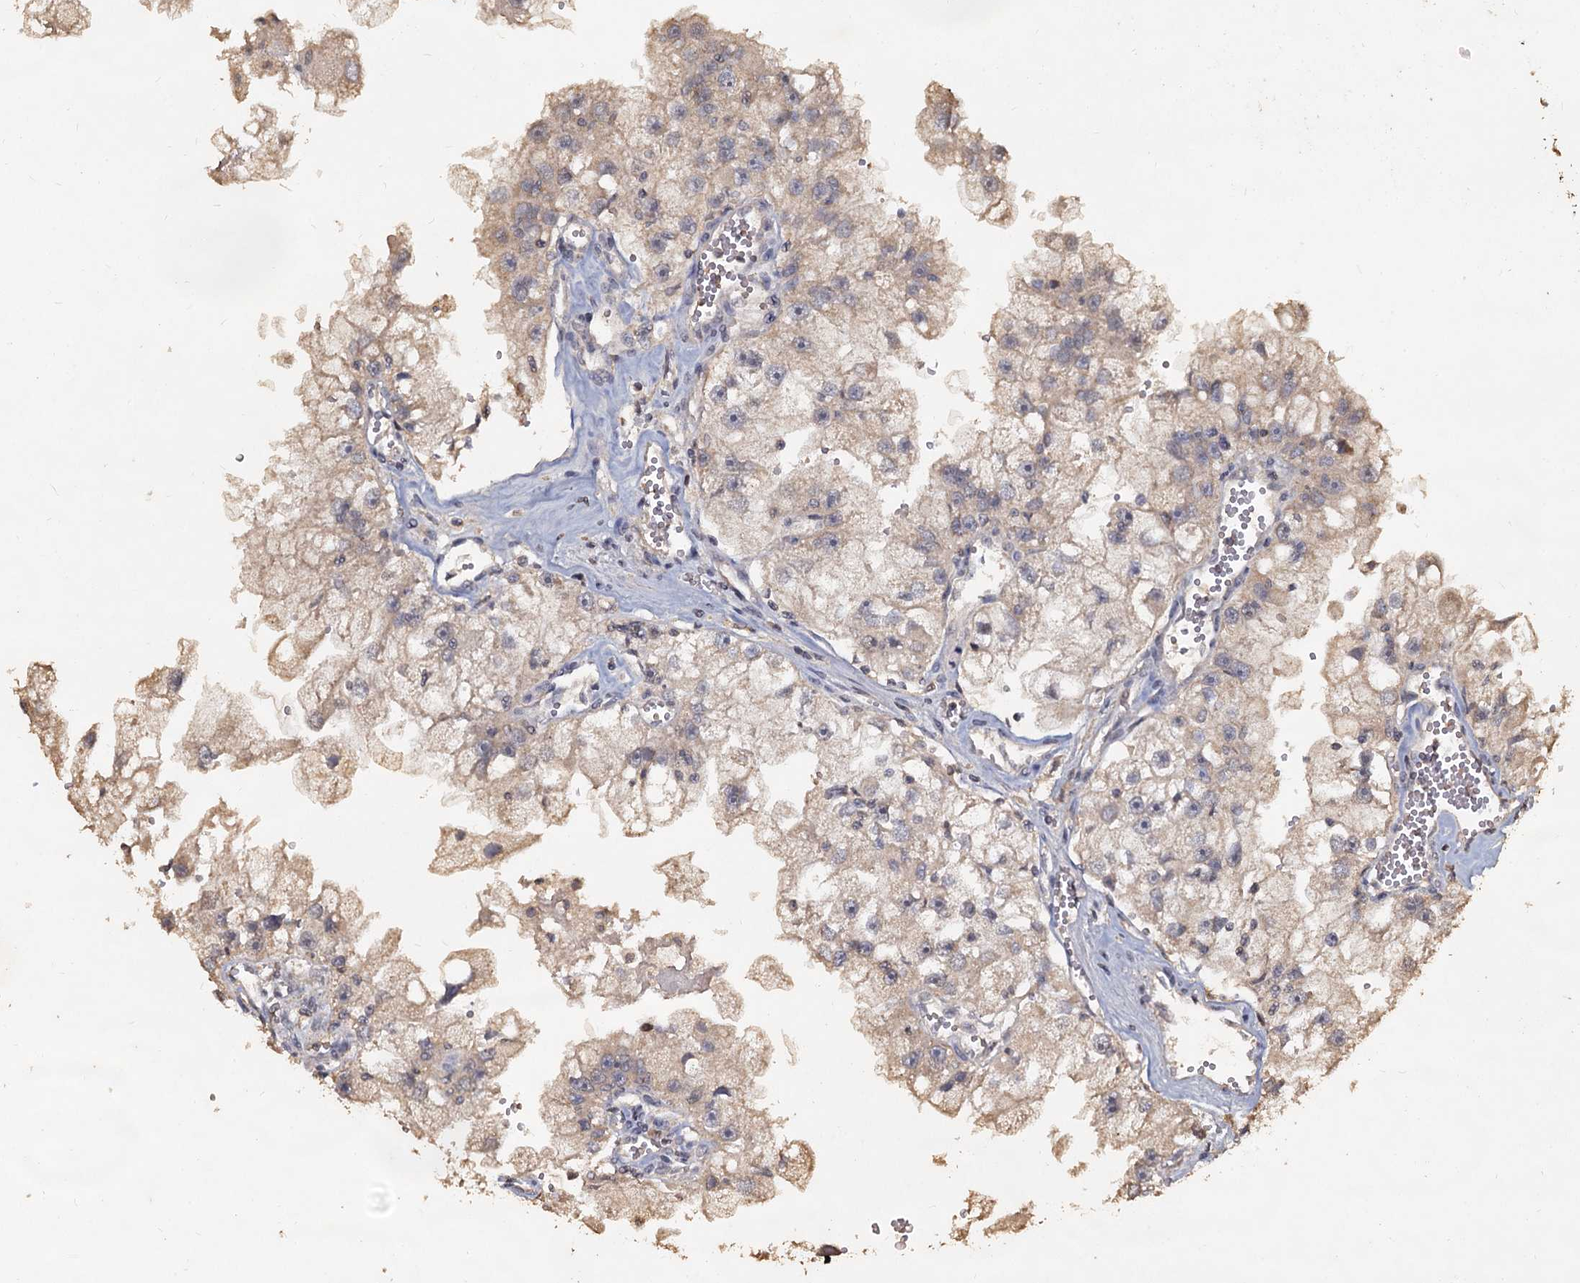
{"staining": {"intensity": "weak", "quantity": "<25%", "location": "cytoplasmic/membranous"}, "tissue": "renal cancer", "cell_type": "Tumor cells", "image_type": "cancer", "snomed": [{"axis": "morphology", "description": "Adenocarcinoma, NOS"}, {"axis": "topography", "description": "Kidney"}], "caption": "Renal cancer stained for a protein using immunohistochemistry reveals no expression tumor cells.", "gene": "CCDC61", "patient": {"sex": "male", "age": 63}}